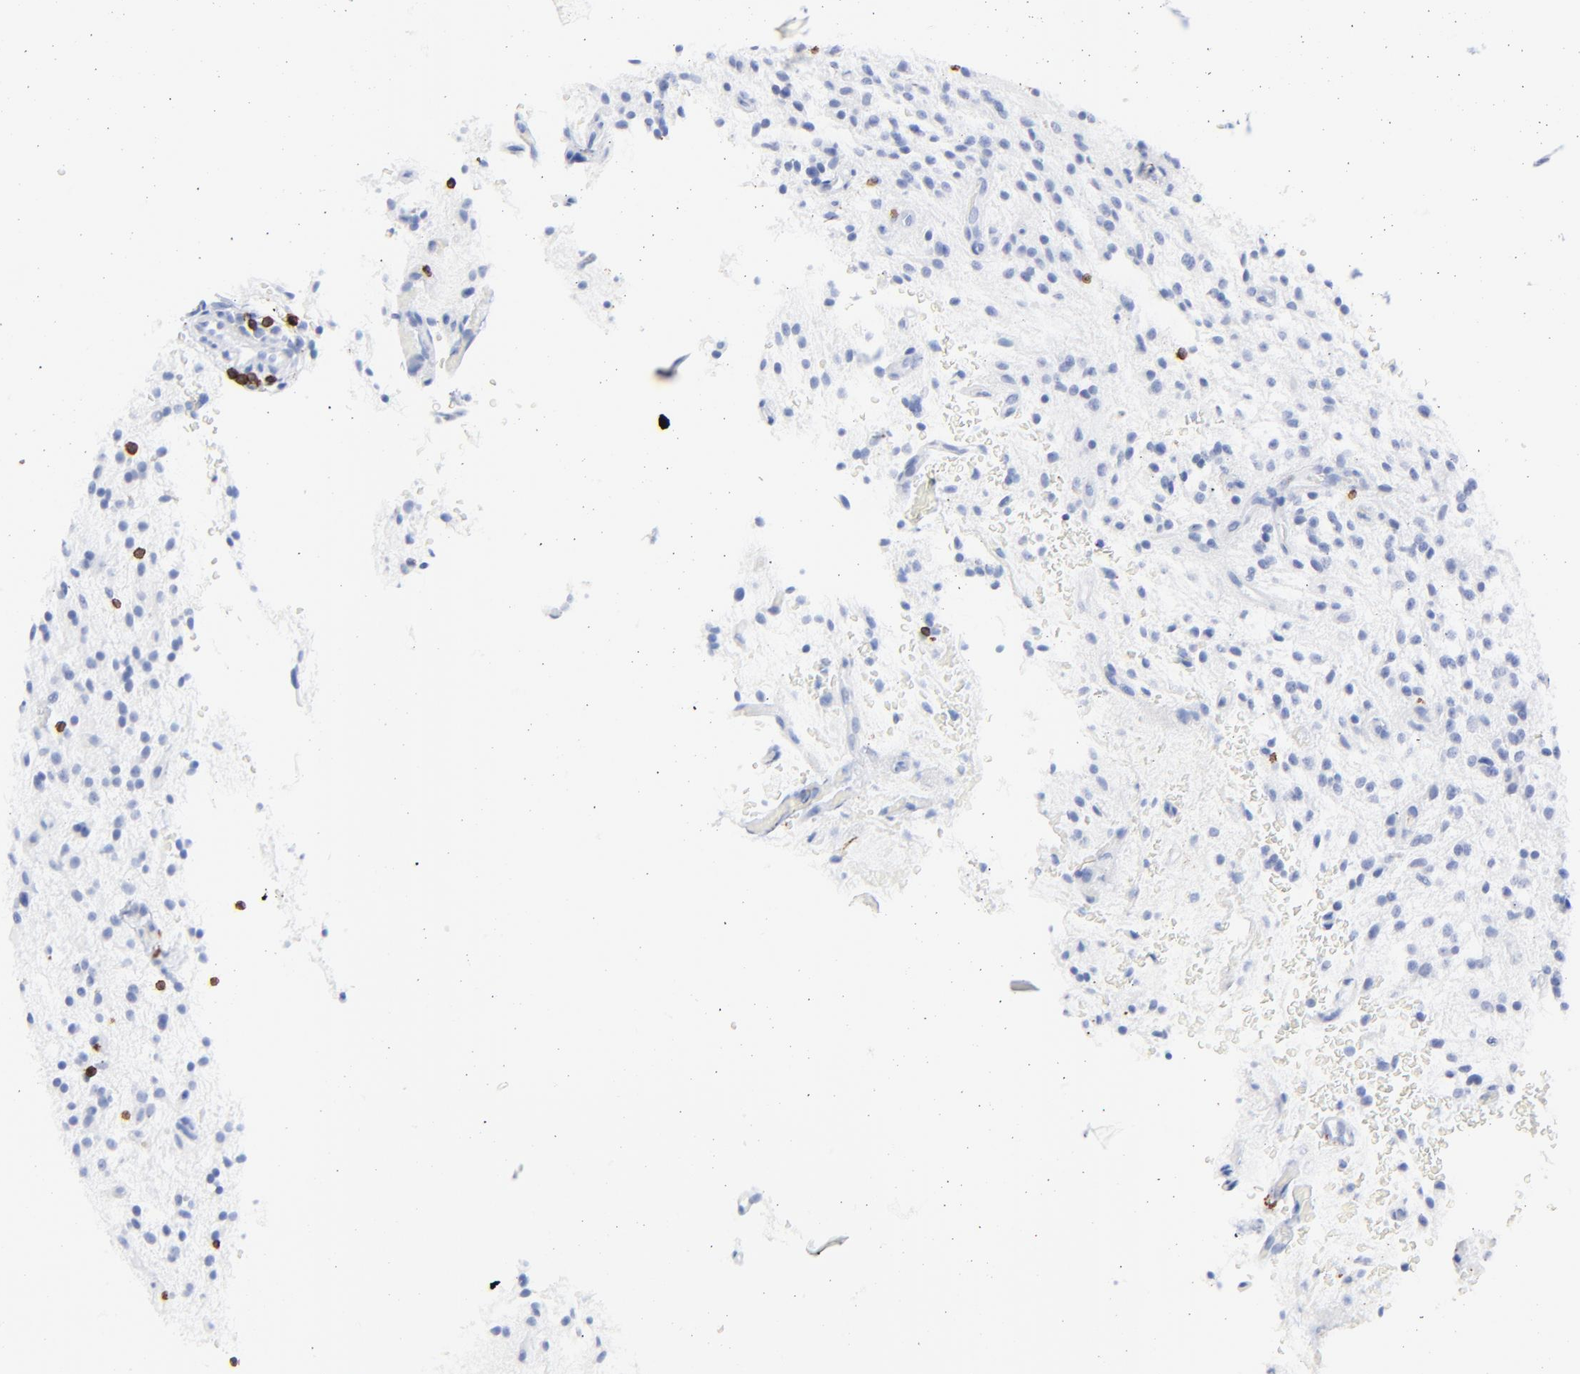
{"staining": {"intensity": "negative", "quantity": "none", "location": "none"}, "tissue": "glioma", "cell_type": "Tumor cells", "image_type": "cancer", "snomed": [{"axis": "morphology", "description": "Glioma, malignant, NOS"}, {"axis": "topography", "description": "Cerebellum"}], "caption": "The image displays no staining of tumor cells in glioma.", "gene": "LCK", "patient": {"sex": "female", "age": 10}}